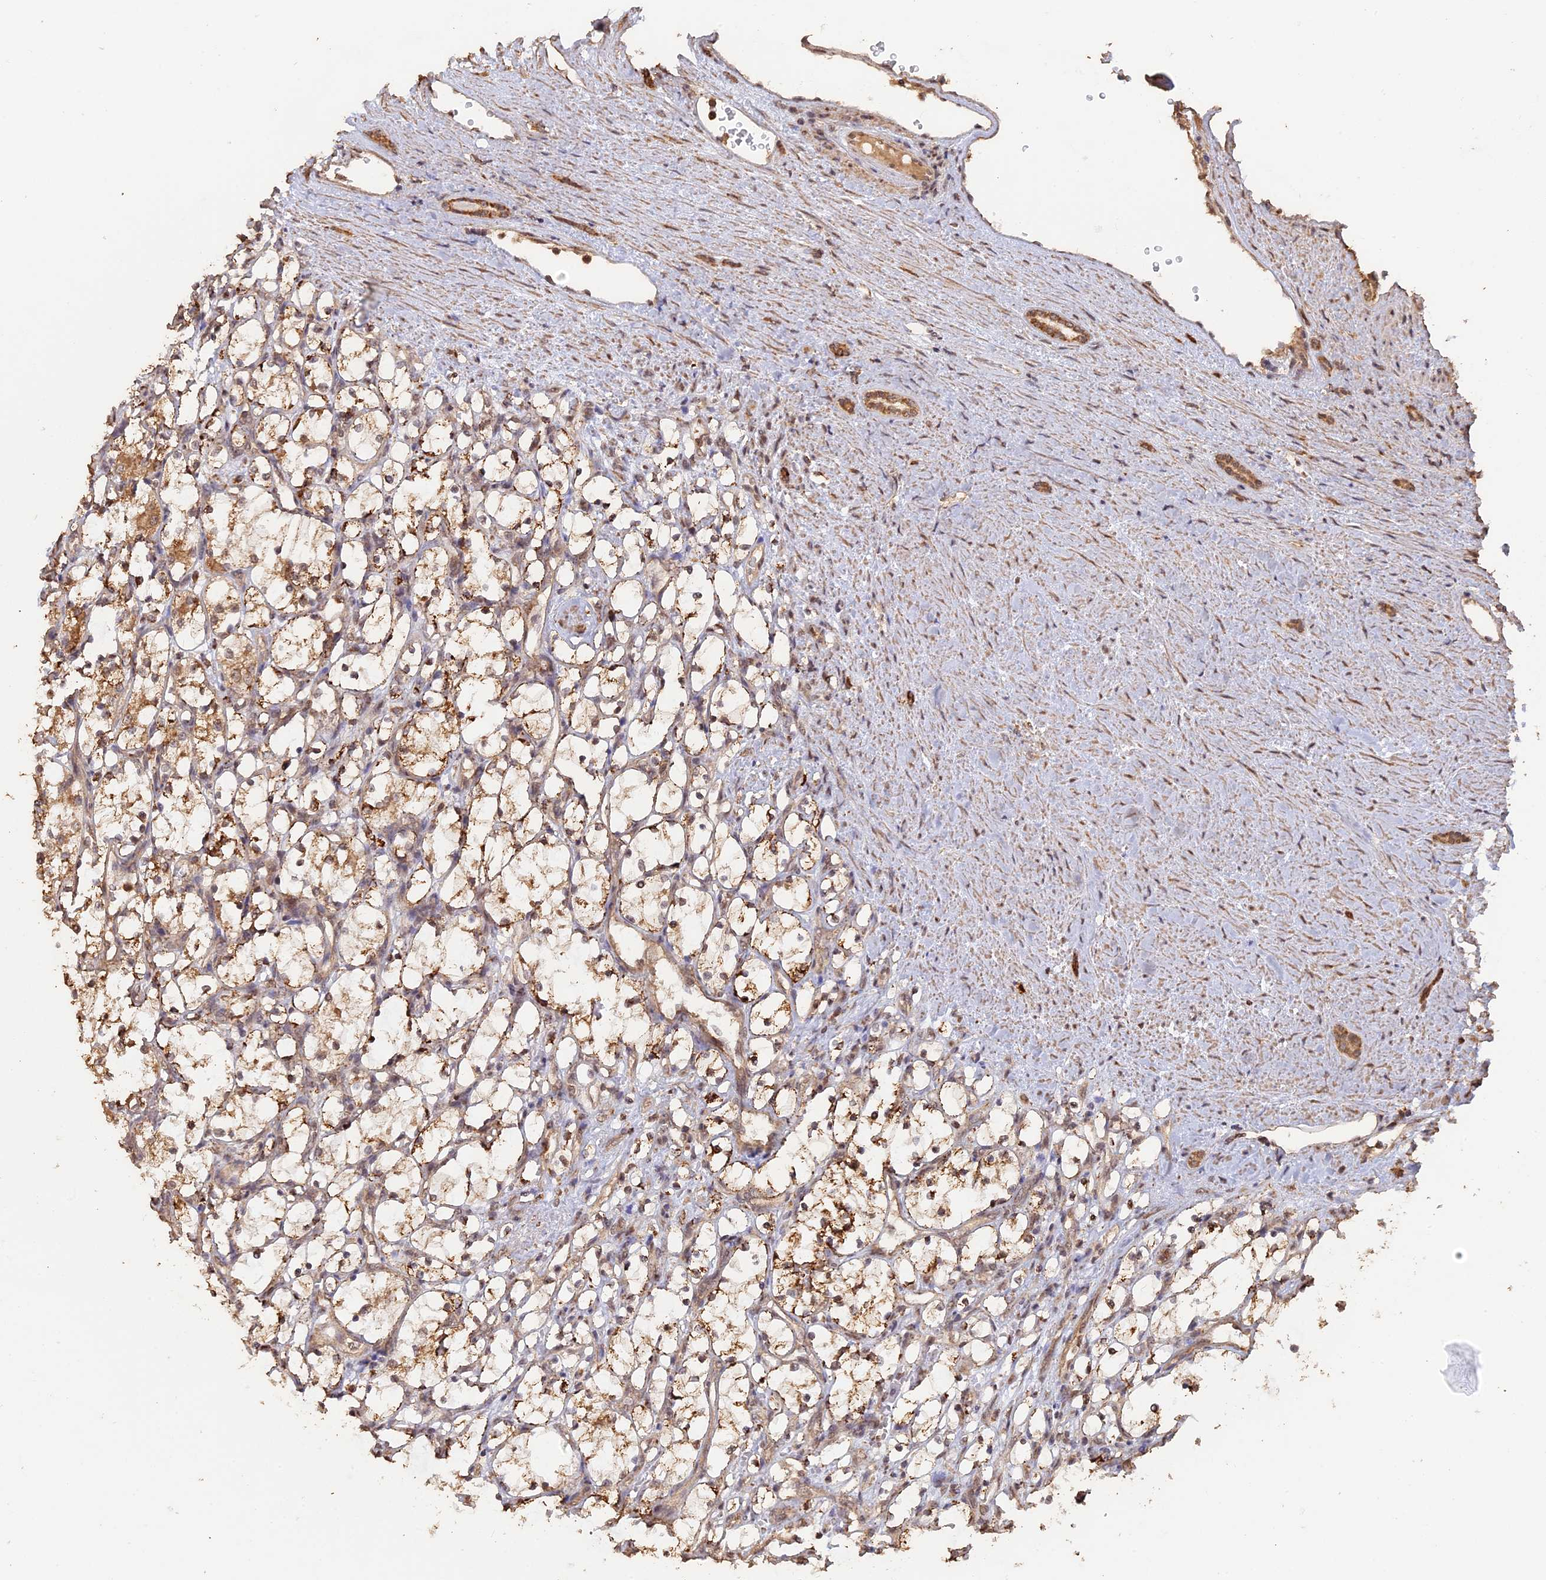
{"staining": {"intensity": "moderate", "quantity": "25%-75%", "location": "cytoplasmic/membranous"}, "tissue": "renal cancer", "cell_type": "Tumor cells", "image_type": "cancer", "snomed": [{"axis": "morphology", "description": "Adenocarcinoma, NOS"}, {"axis": "topography", "description": "Kidney"}], "caption": "High-magnification brightfield microscopy of renal adenocarcinoma stained with DAB (brown) and counterstained with hematoxylin (blue). tumor cells exhibit moderate cytoplasmic/membranous staining is appreciated in approximately25%-75% of cells. (Brightfield microscopy of DAB IHC at high magnification).", "gene": "FAM210B", "patient": {"sex": "female", "age": 69}}